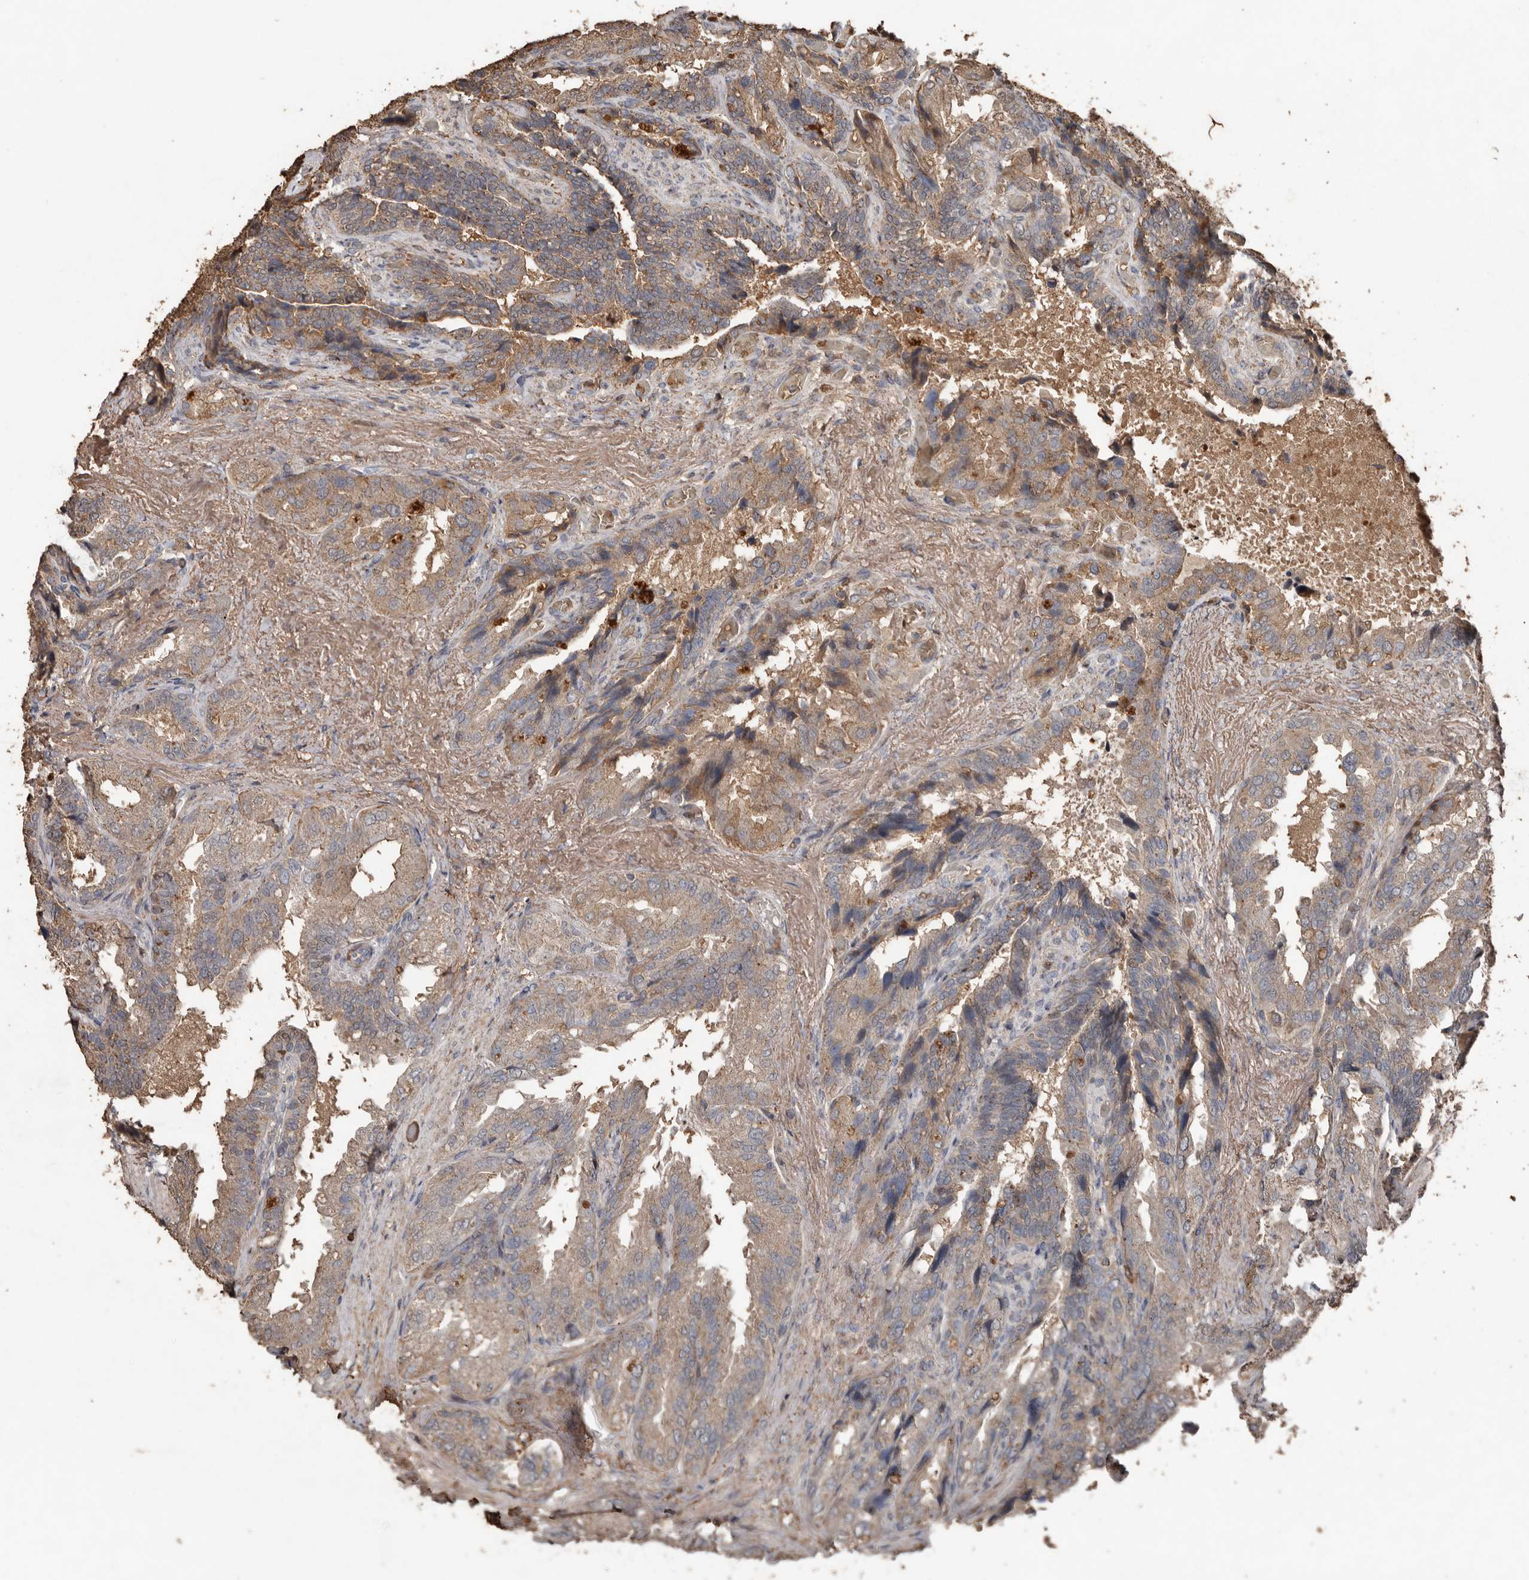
{"staining": {"intensity": "moderate", "quantity": "25%-75%", "location": "cytoplasmic/membranous"}, "tissue": "seminal vesicle", "cell_type": "Glandular cells", "image_type": "normal", "snomed": [{"axis": "morphology", "description": "Normal tissue, NOS"}, {"axis": "topography", "description": "Seminal veicle"}, {"axis": "topography", "description": "Peripheral nerve tissue"}], "caption": "Immunohistochemistry histopathology image of benign seminal vesicle: human seminal vesicle stained using IHC shows medium levels of moderate protein expression localized specifically in the cytoplasmic/membranous of glandular cells, appearing as a cytoplasmic/membranous brown color.", "gene": "RANBP17", "patient": {"sex": "male", "age": 63}}